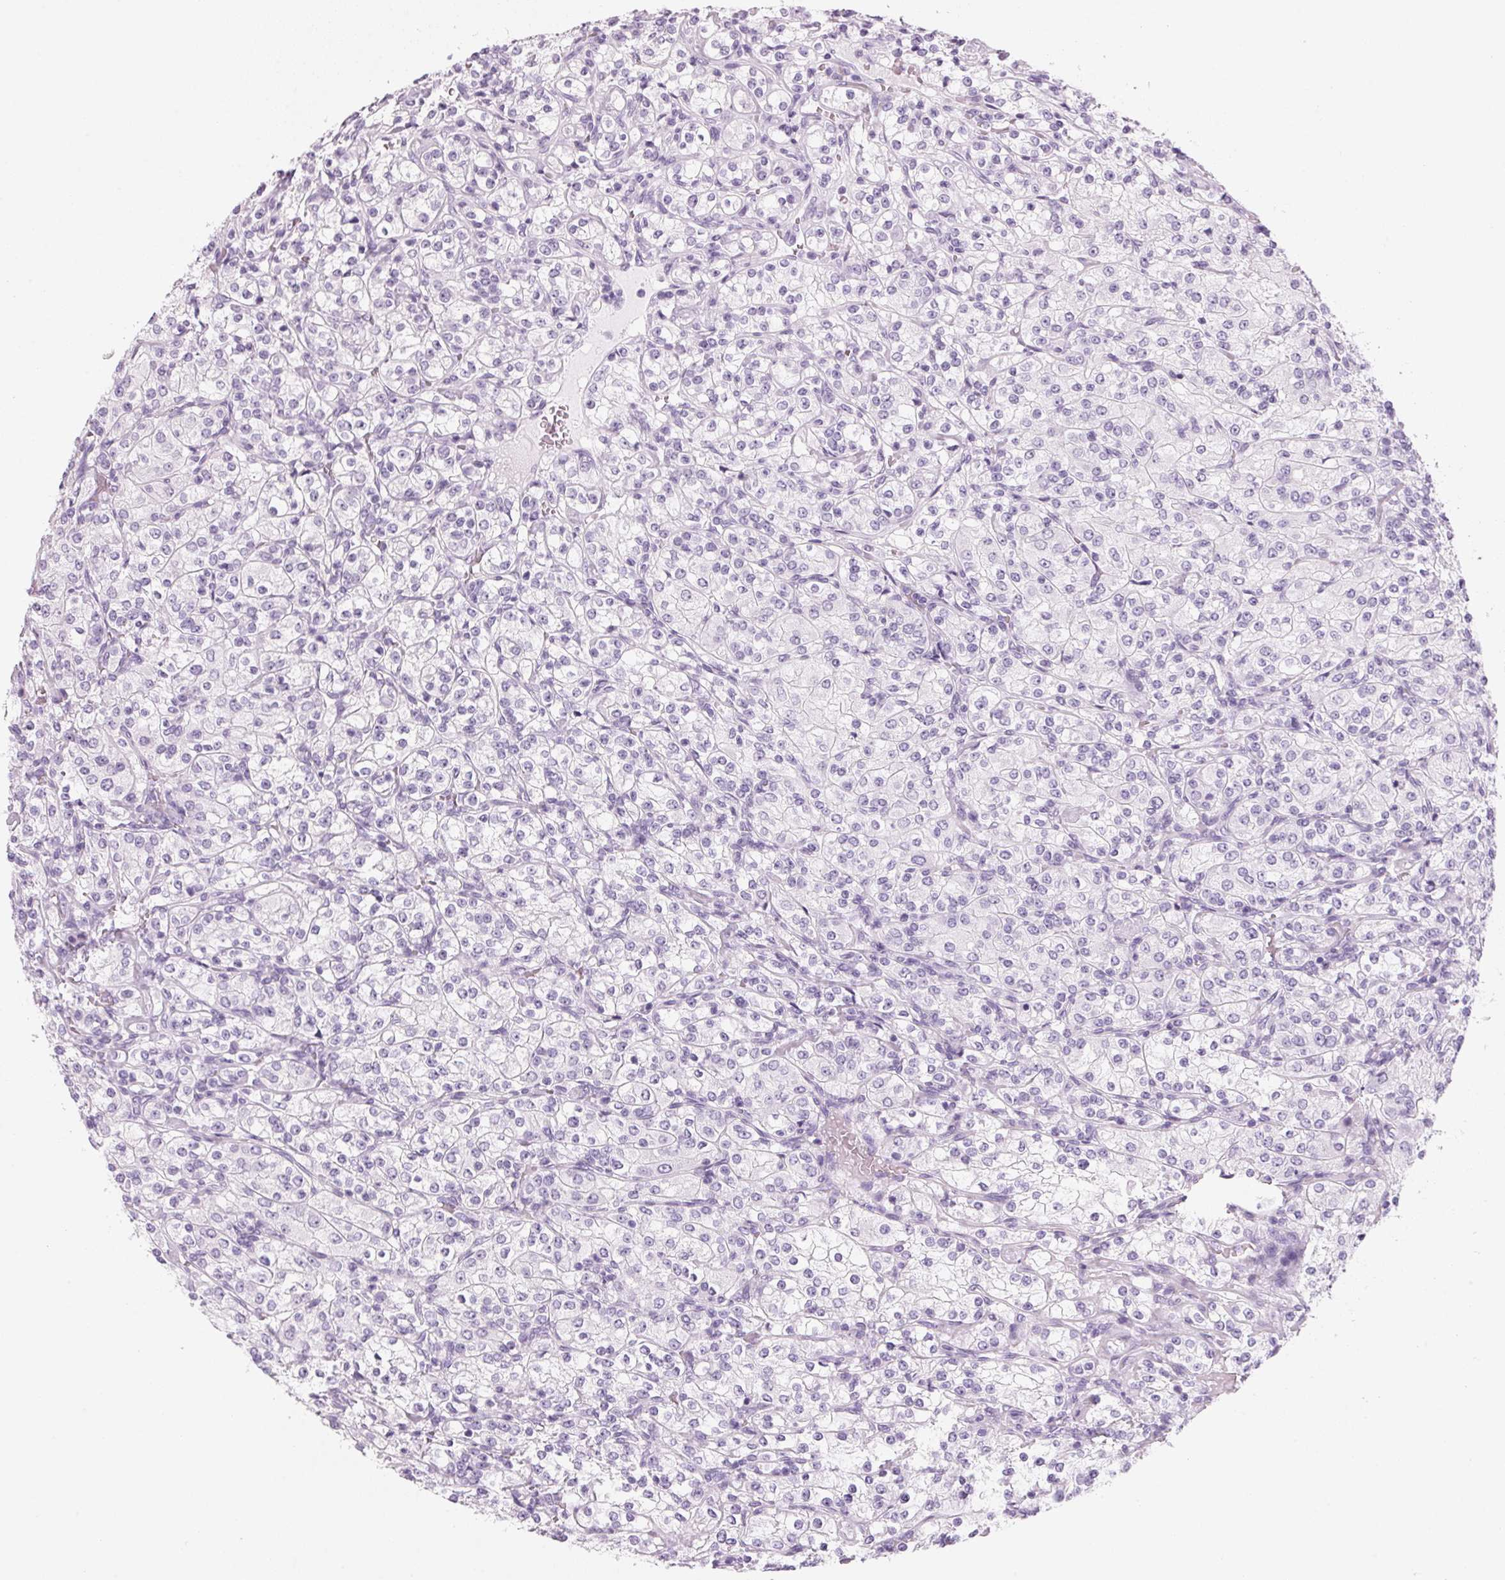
{"staining": {"intensity": "negative", "quantity": "none", "location": "none"}, "tissue": "renal cancer", "cell_type": "Tumor cells", "image_type": "cancer", "snomed": [{"axis": "morphology", "description": "Adenocarcinoma, NOS"}, {"axis": "topography", "description": "Kidney"}], "caption": "Tumor cells are negative for protein expression in human renal adenocarcinoma.", "gene": "ADAM20", "patient": {"sex": "male", "age": 77}}